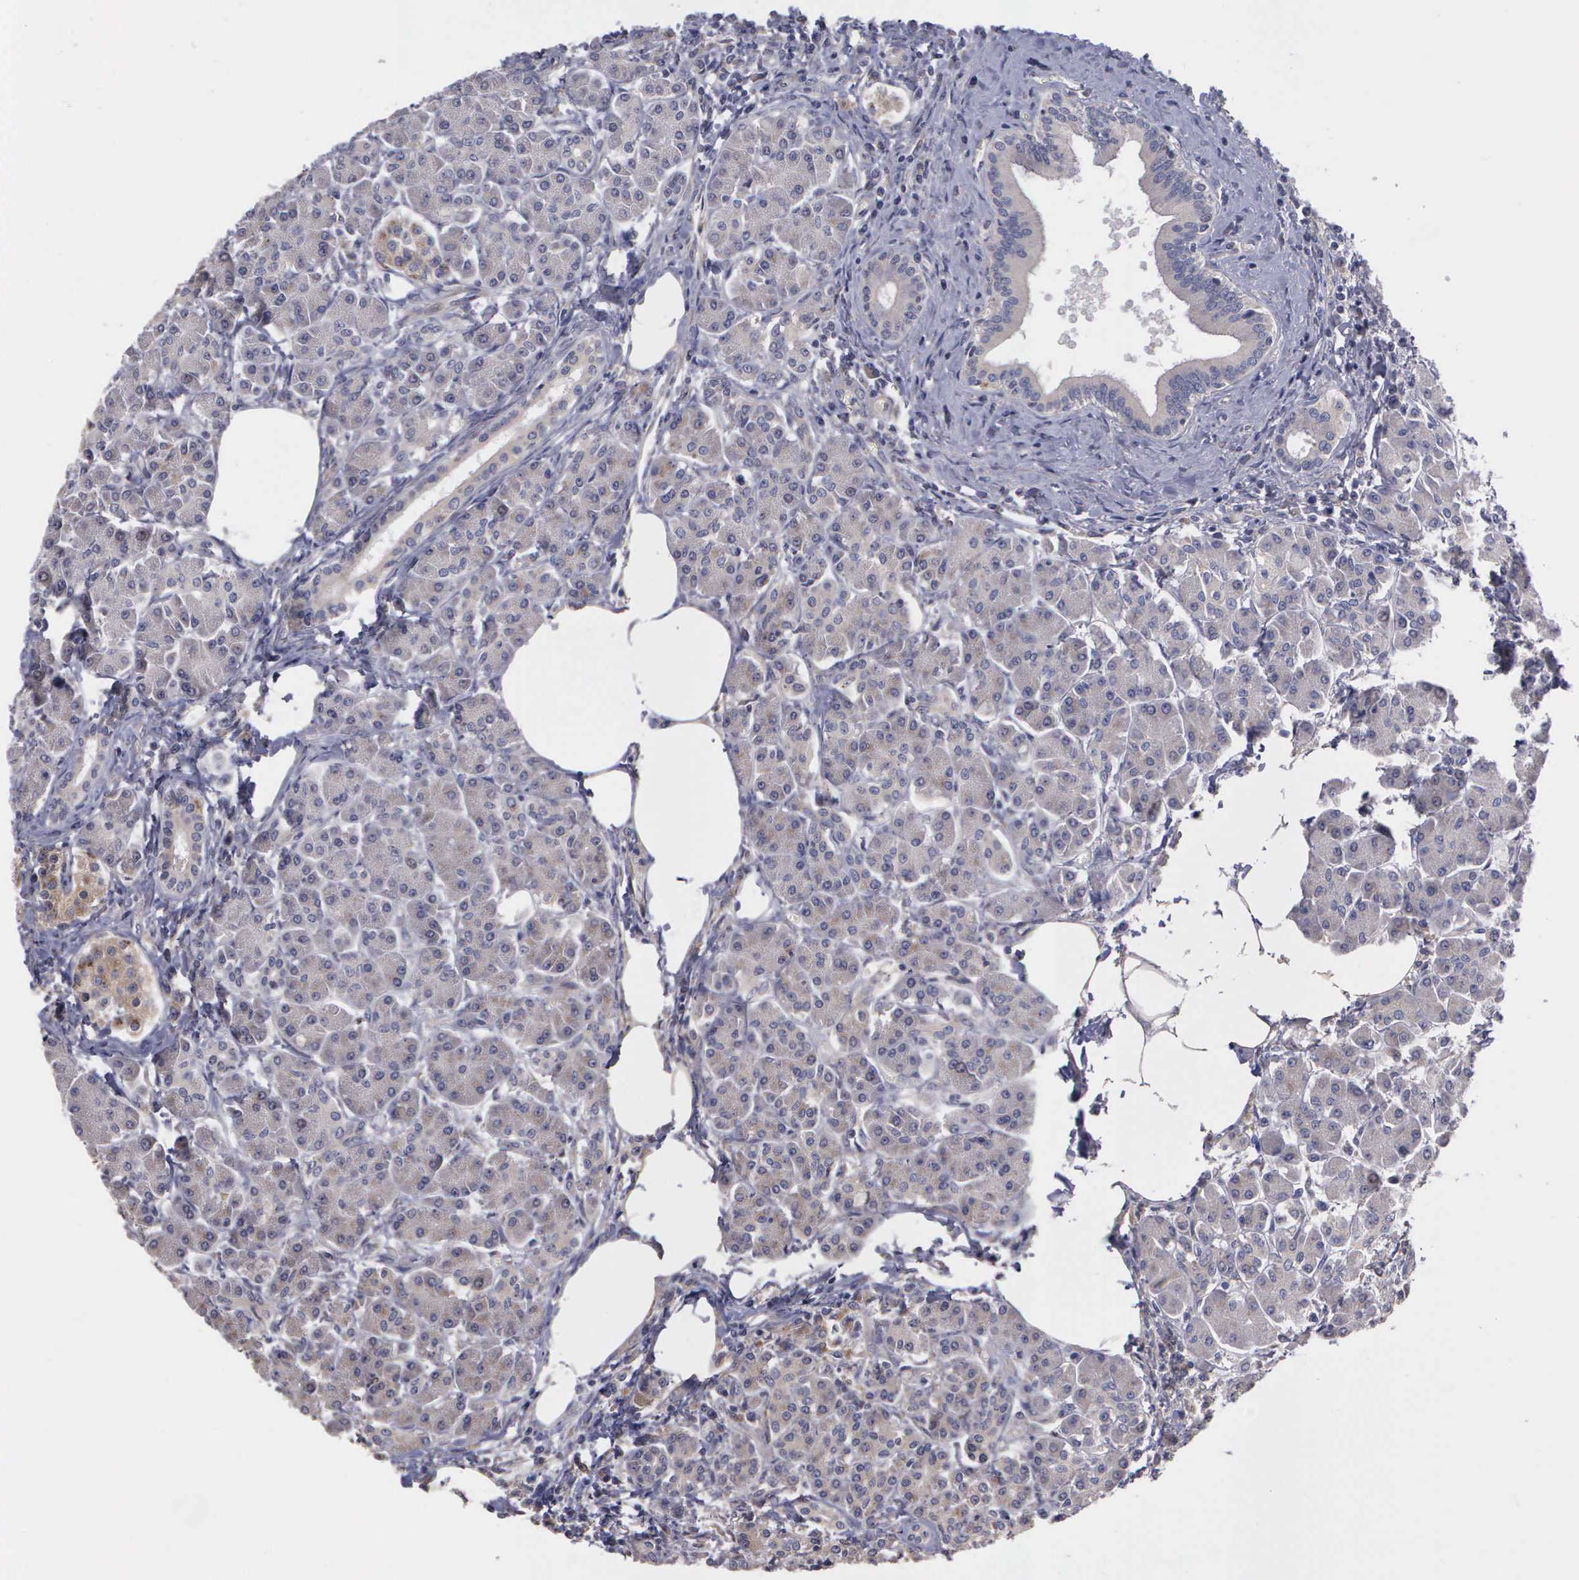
{"staining": {"intensity": "weak", "quantity": "25%-75%", "location": "cytoplasmic/membranous"}, "tissue": "pancreas", "cell_type": "Exocrine glandular cells", "image_type": "normal", "snomed": [{"axis": "morphology", "description": "Normal tissue, NOS"}, {"axis": "topography", "description": "Pancreas"}], "caption": "High-magnification brightfield microscopy of benign pancreas stained with DAB (3,3'-diaminobenzidine) (brown) and counterstained with hematoxylin (blue). exocrine glandular cells exhibit weak cytoplasmic/membranous expression is identified in about25%-75% of cells.", "gene": "RTL10", "patient": {"sex": "female", "age": 73}}